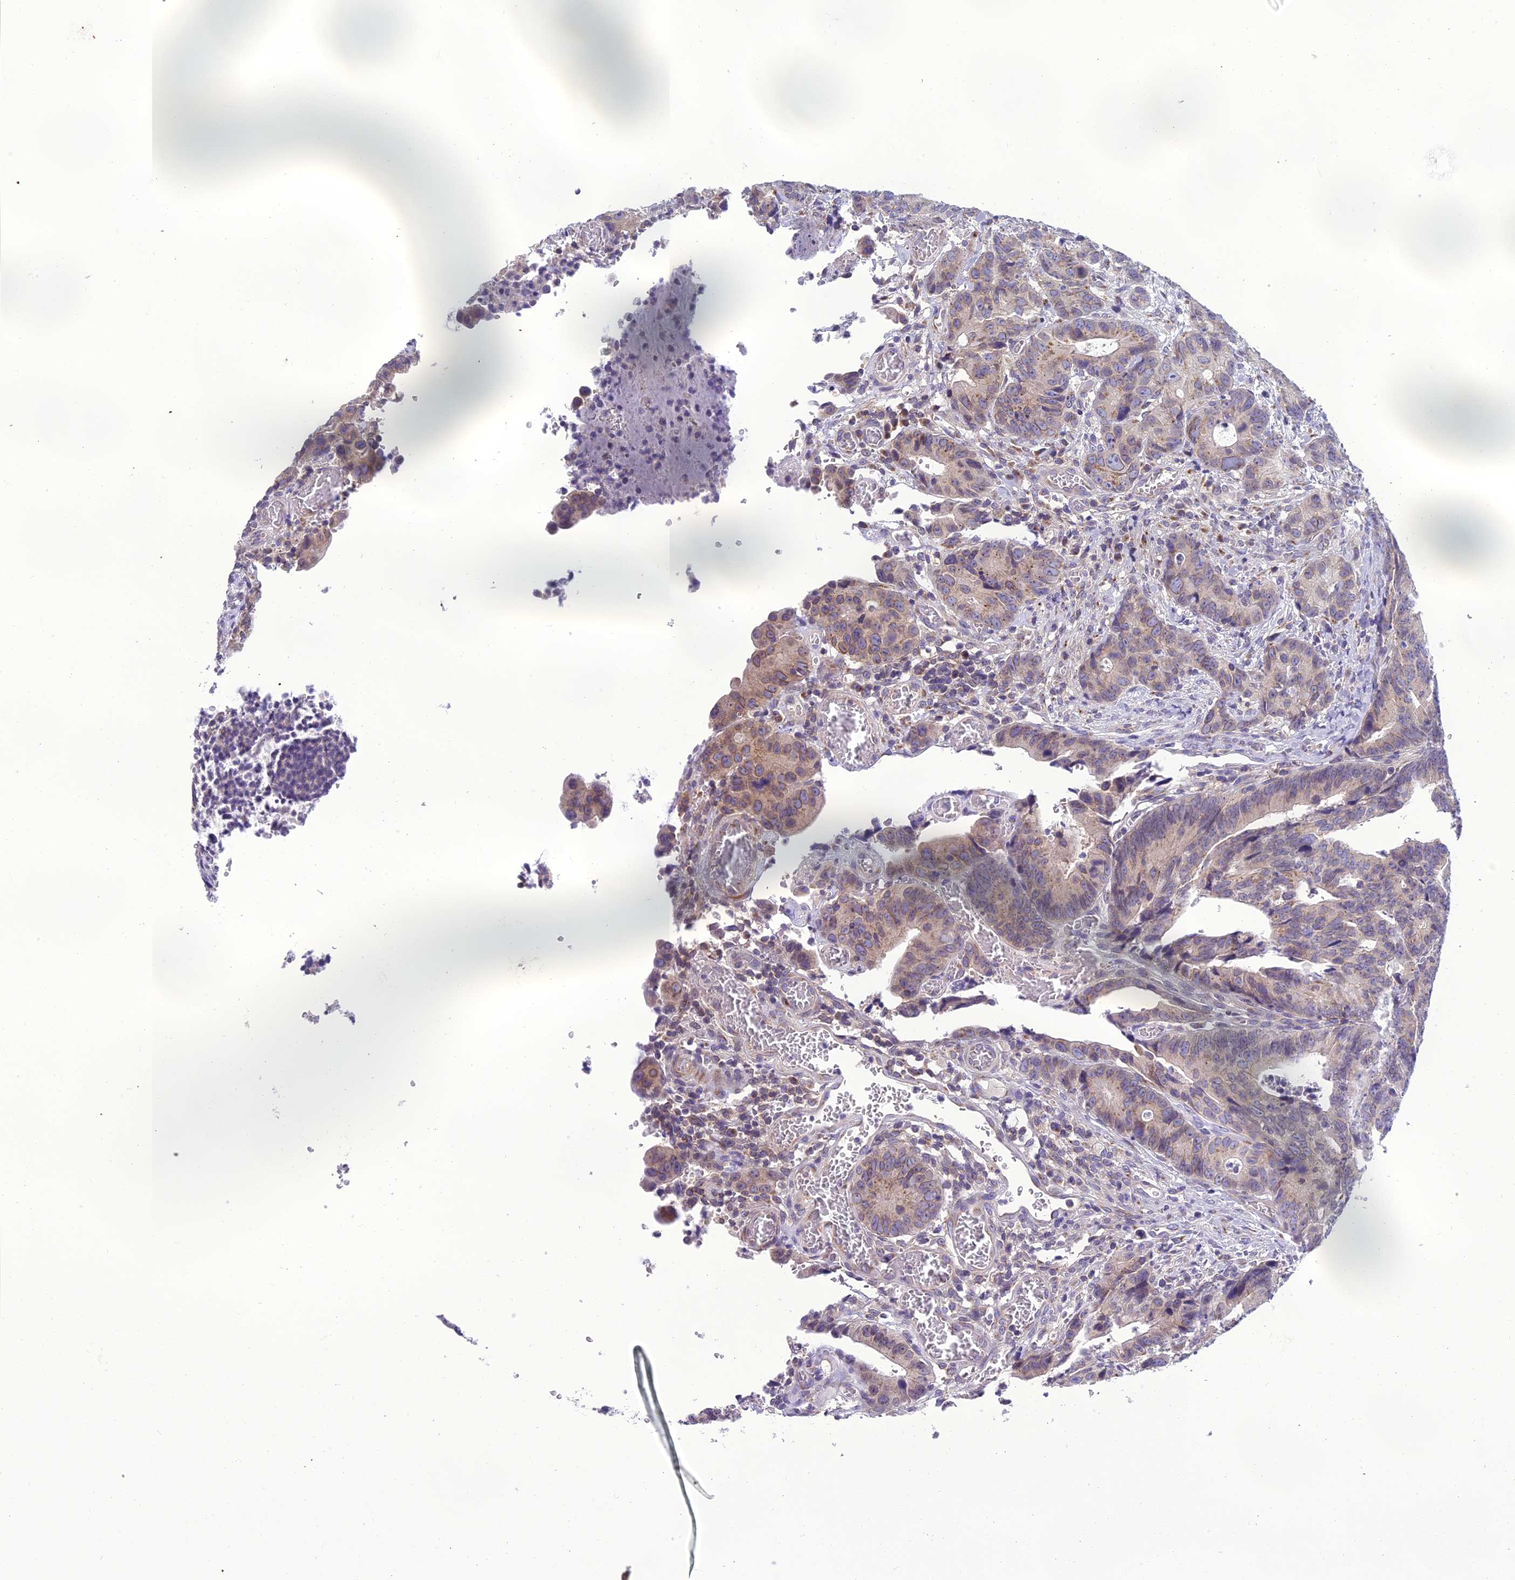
{"staining": {"intensity": "weak", "quantity": "25%-75%", "location": "cytoplasmic/membranous"}, "tissue": "colorectal cancer", "cell_type": "Tumor cells", "image_type": "cancer", "snomed": [{"axis": "morphology", "description": "Adenocarcinoma, NOS"}, {"axis": "topography", "description": "Colon"}], "caption": "DAB immunohistochemical staining of human colorectal adenocarcinoma demonstrates weak cytoplasmic/membranous protein positivity in about 25%-75% of tumor cells. Nuclei are stained in blue.", "gene": "GOLPH3", "patient": {"sex": "female", "age": 57}}